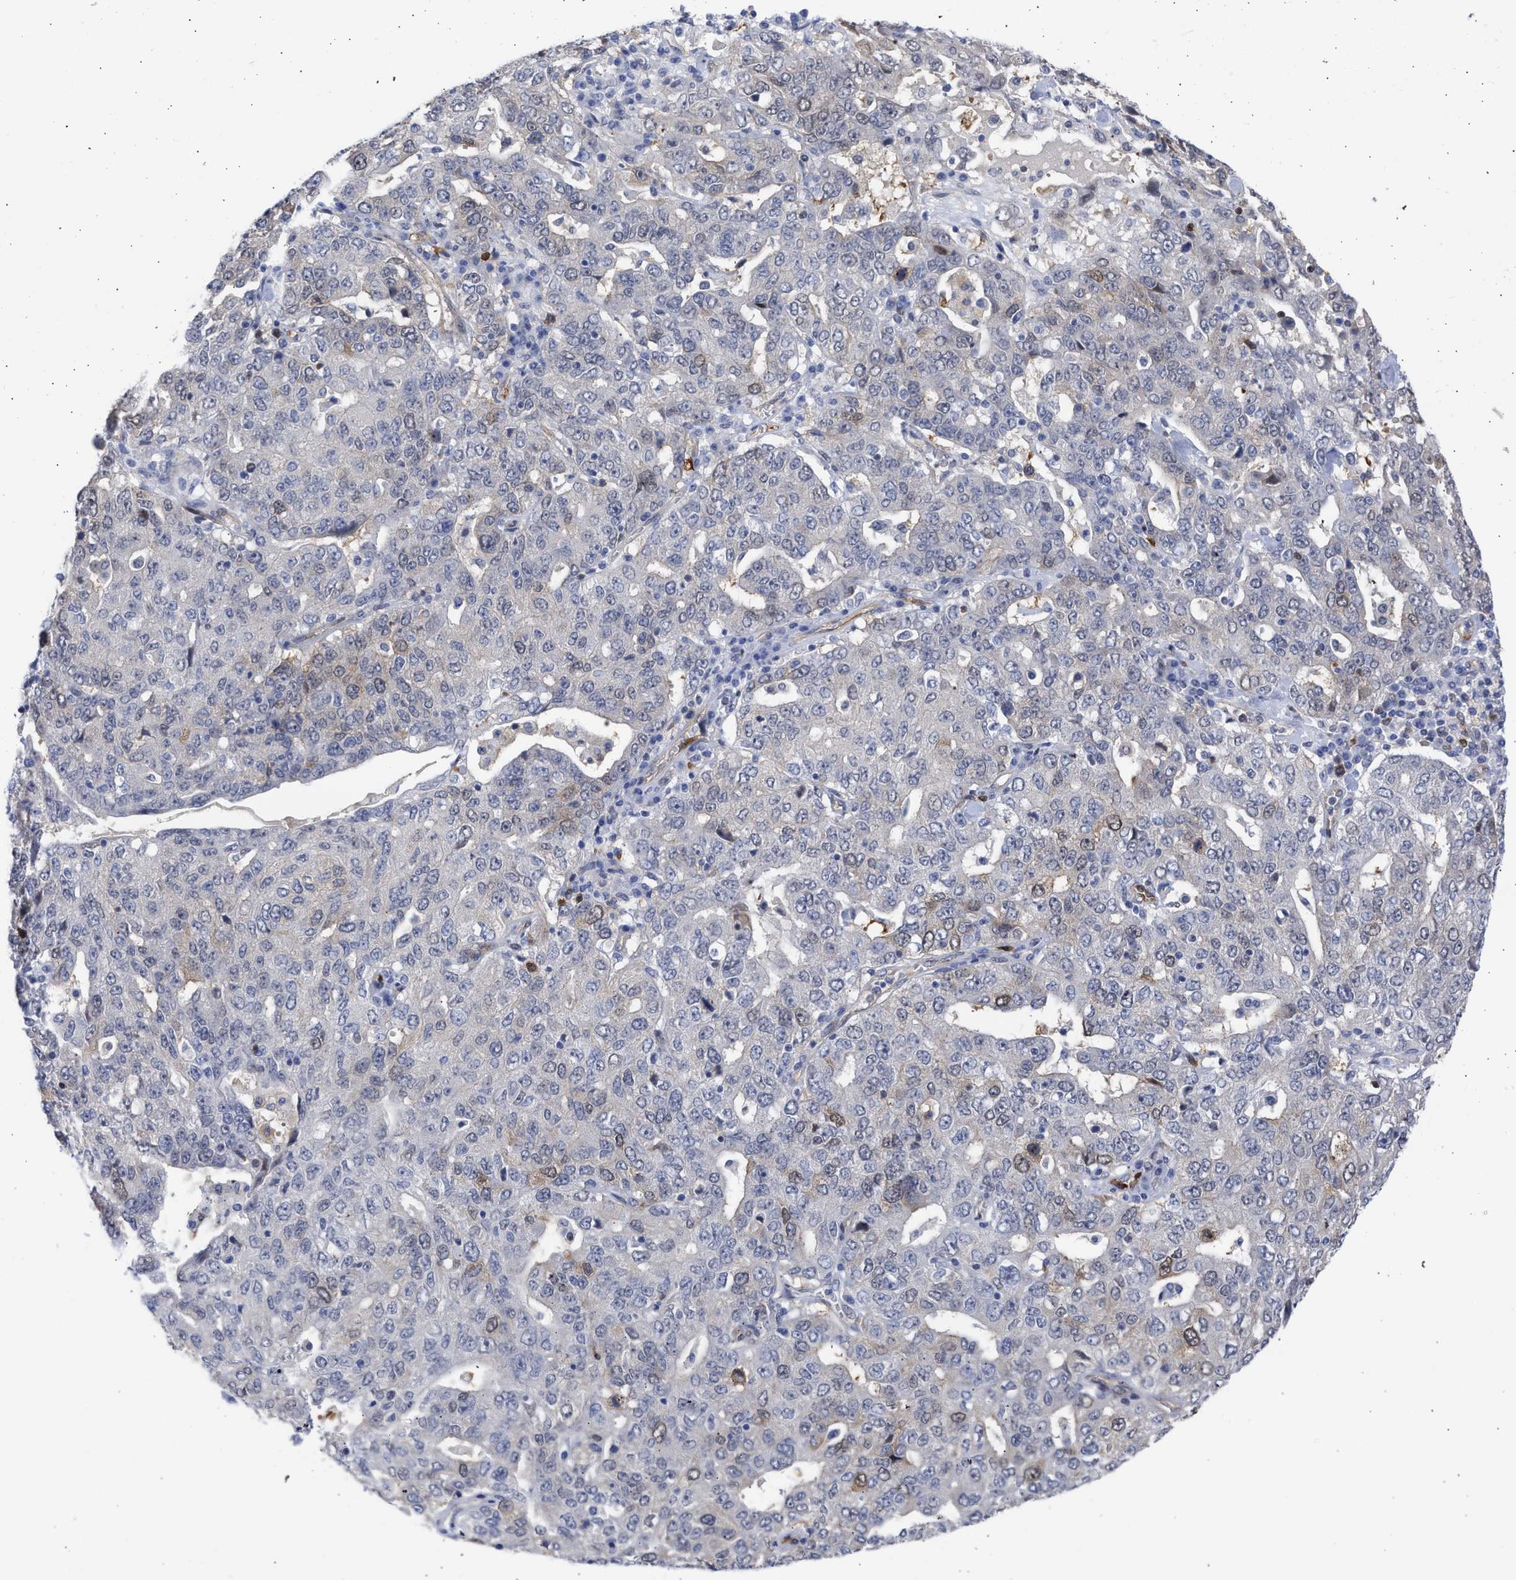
{"staining": {"intensity": "weak", "quantity": "<25%", "location": "nuclear"}, "tissue": "ovarian cancer", "cell_type": "Tumor cells", "image_type": "cancer", "snomed": [{"axis": "morphology", "description": "Carcinoma, endometroid"}, {"axis": "topography", "description": "Ovary"}], "caption": "A high-resolution photomicrograph shows immunohistochemistry (IHC) staining of ovarian endometroid carcinoma, which shows no significant expression in tumor cells.", "gene": "THRA", "patient": {"sex": "female", "age": 62}}